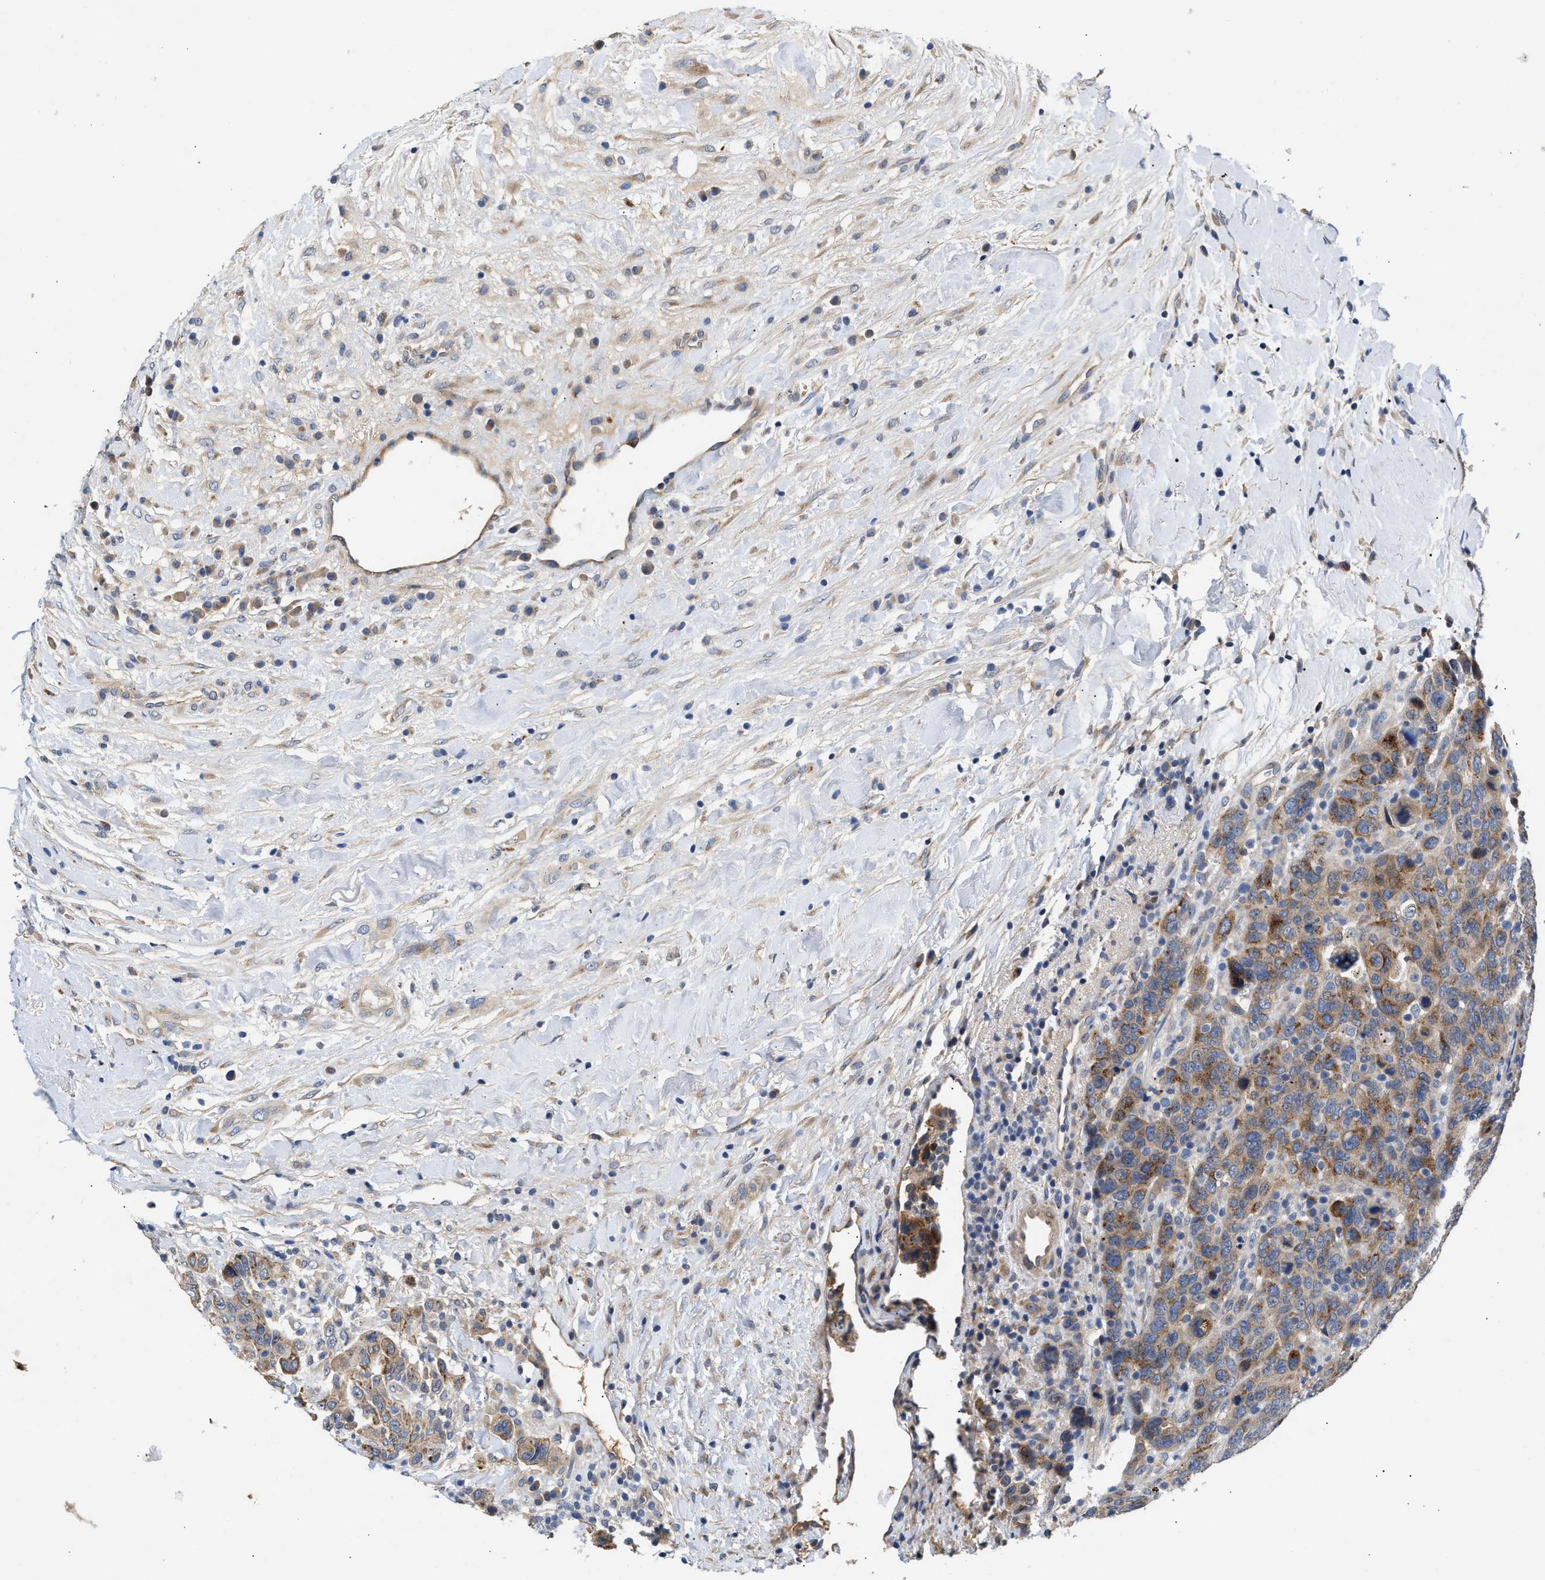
{"staining": {"intensity": "moderate", "quantity": "<25%", "location": "cytoplasmic/membranous"}, "tissue": "breast cancer", "cell_type": "Tumor cells", "image_type": "cancer", "snomed": [{"axis": "morphology", "description": "Duct carcinoma"}, {"axis": "topography", "description": "Breast"}], "caption": "The histopathology image demonstrates a brown stain indicating the presence of a protein in the cytoplasmic/membranous of tumor cells in breast cancer.", "gene": "CCDC146", "patient": {"sex": "female", "age": 37}}